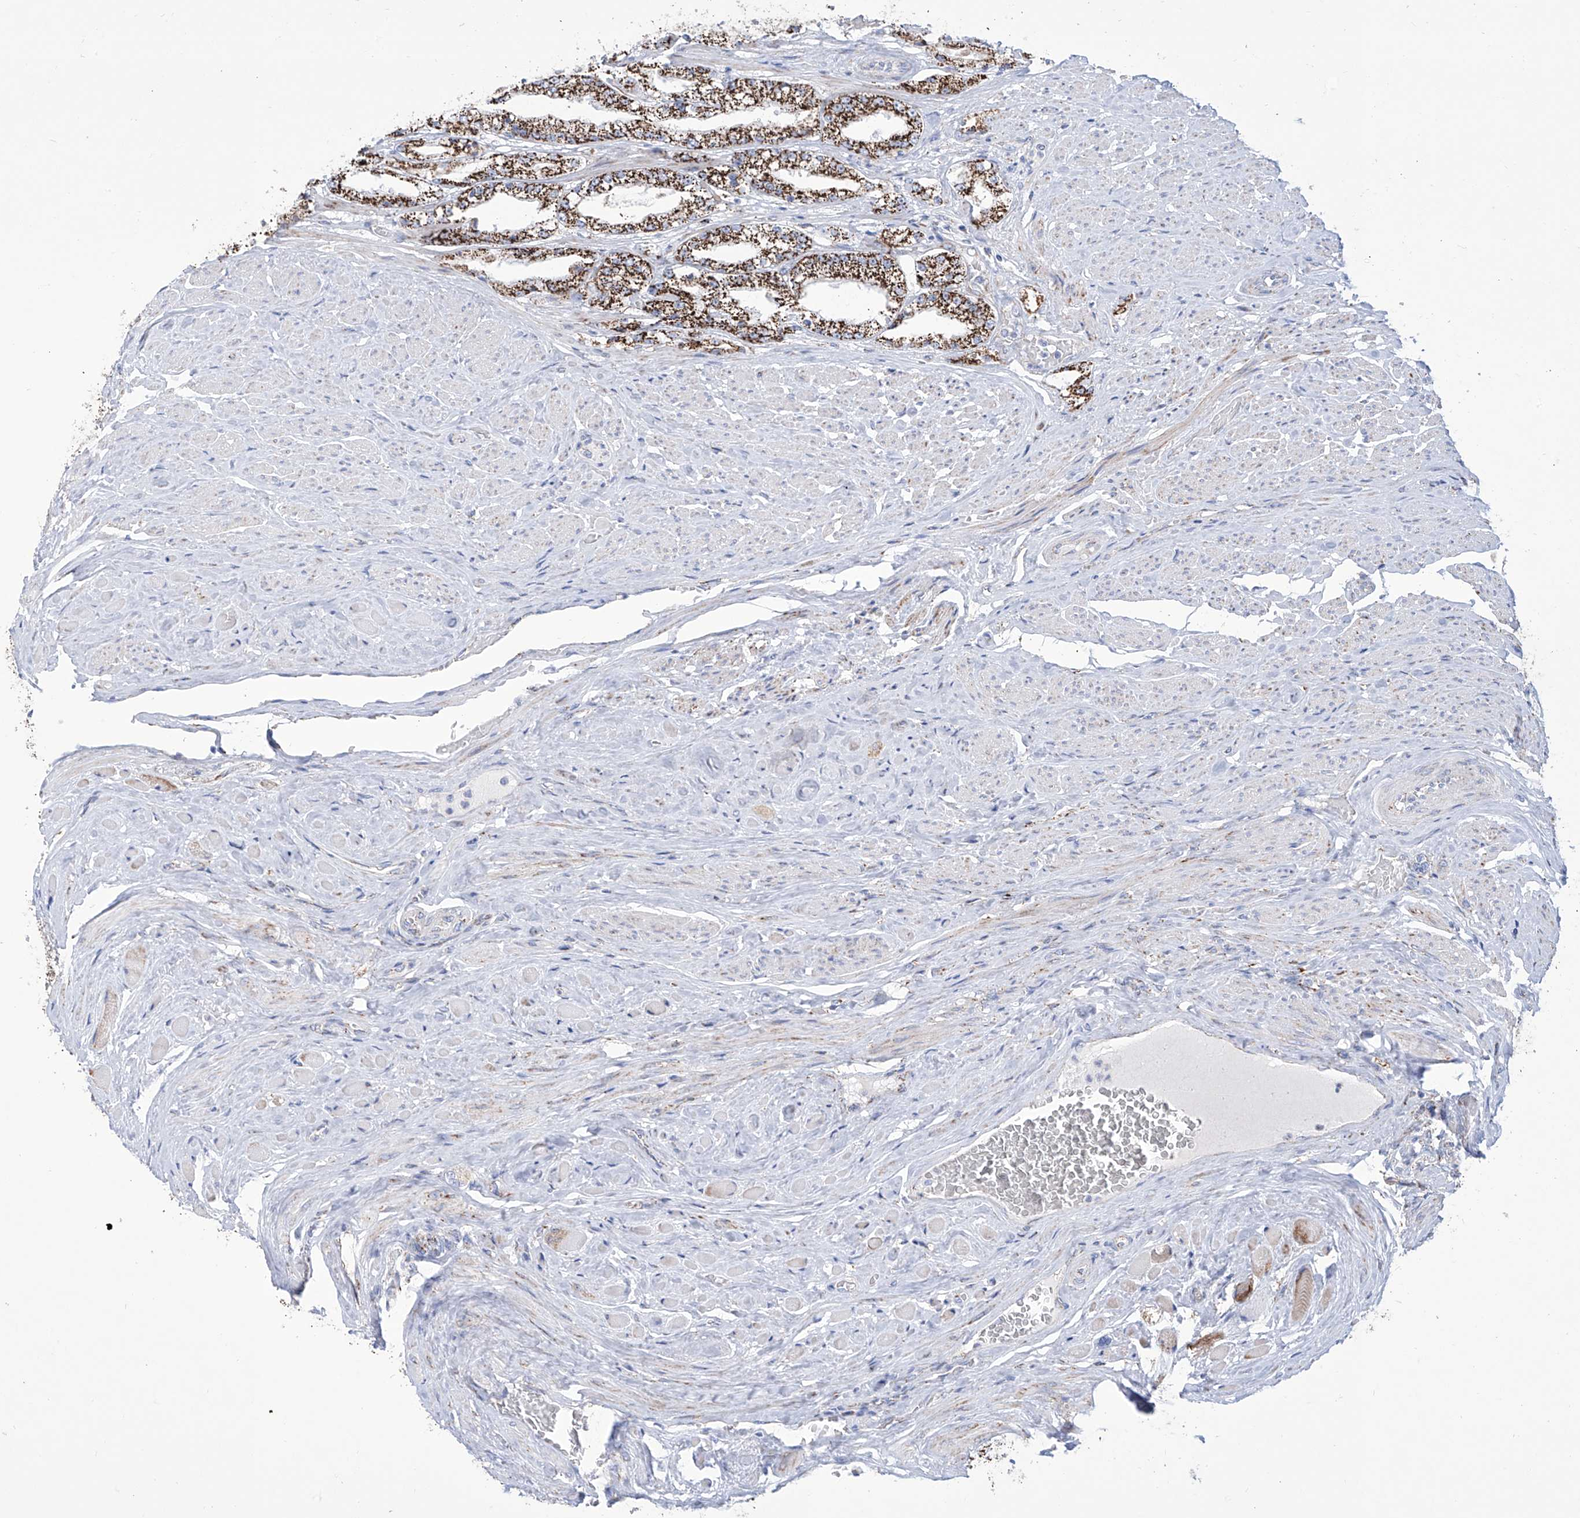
{"staining": {"intensity": "strong", "quantity": ">75%", "location": "cytoplasmic/membranous"}, "tissue": "prostate cancer", "cell_type": "Tumor cells", "image_type": "cancer", "snomed": [{"axis": "morphology", "description": "Adenocarcinoma, High grade"}, {"axis": "topography", "description": "Prostate"}], "caption": "Immunohistochemistry staining of high-grade adenocarcinoma (prostate), which exhibits high levels of strong cytoplasmic/membranous staining in approximately >75% of tumor cells indicating strong cytoplasmic/membranous protein expression. The staining was performed using DAB (brown) for protein detection and nuclei were counterstained in hematoxylin (blue).", "gene": "ALDH6A1", "patient": {"sex": "male", "age": 64}}